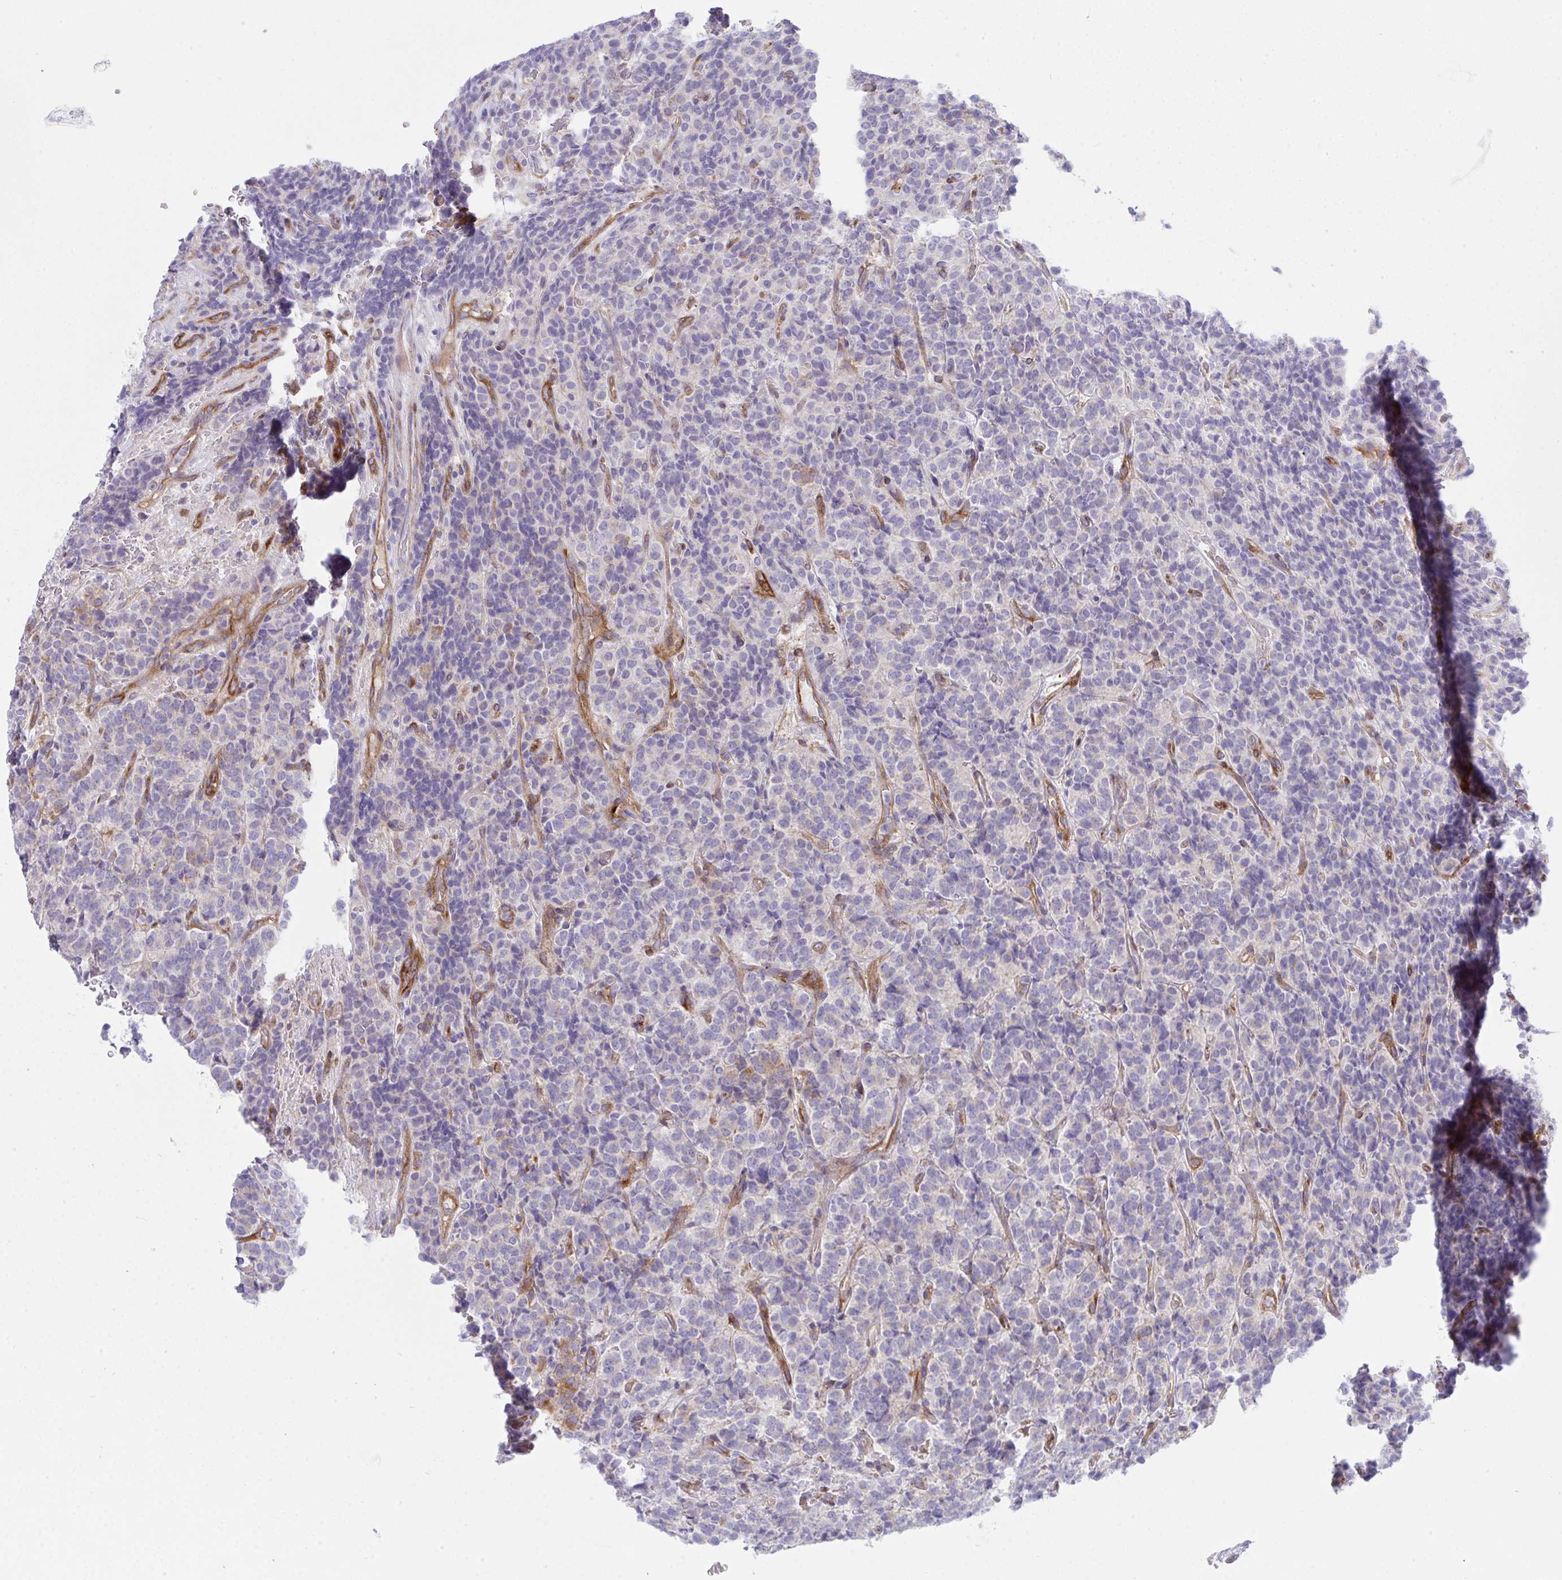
{"staining": {"intensity": "negative", "quantity": "none", "location": "none"}, "tissue": "carcinoid", "cell_type": "Tumor cells", "image_type": "cancer", "snomed": [{"axis": "morphology", "description": "Carcinoid, malignant, NOS"}, {"axis": "topography", "description": "Pancreas"}], "caption": "A micrograph of carcinoid stained for a protein reveals no brown staining in tumor cells.", "gene": "GAB1", "patient": {"sex": "male", "age": 36}}